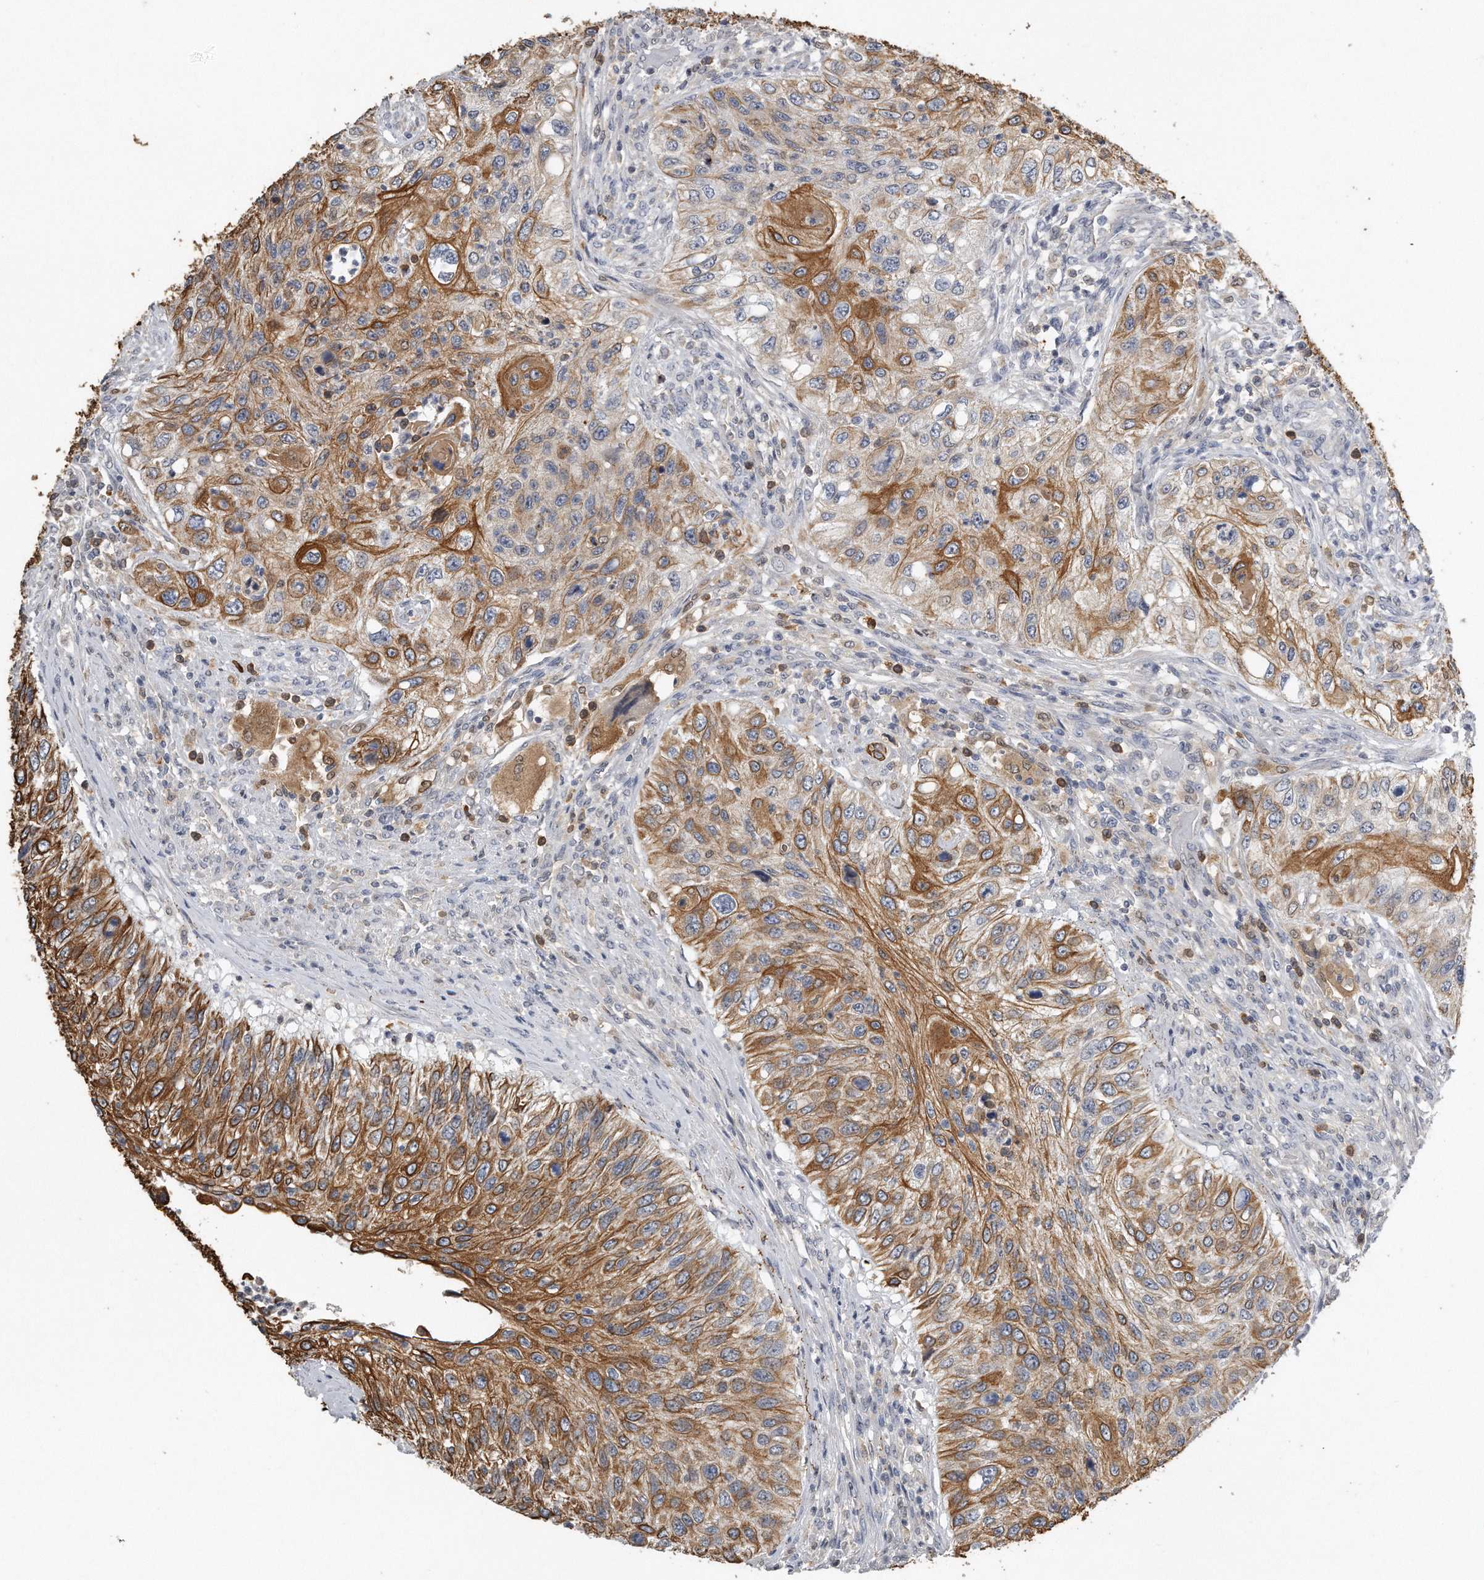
{"staining": {"intensity": "moderate", "quantity": ">75%", "location": "cytoplasmic/membranous"}, "tissue": "urothelial cancer", "cell_type": "Tumor cells", "image_type": "cancer", "snomed": [{"axis": "morphology", "description": "Urothelial carcinoma, High grade"}, {"axis": "topography", "description": "Urinary bladder"}], "caption": "Tumor cells show medium levels of moderate cytoplasmic/membranous staining in about >75% of cells in urothelial cancer.", "gene": "CAMK1", "patient": {"sex": "female", "age": 60}}